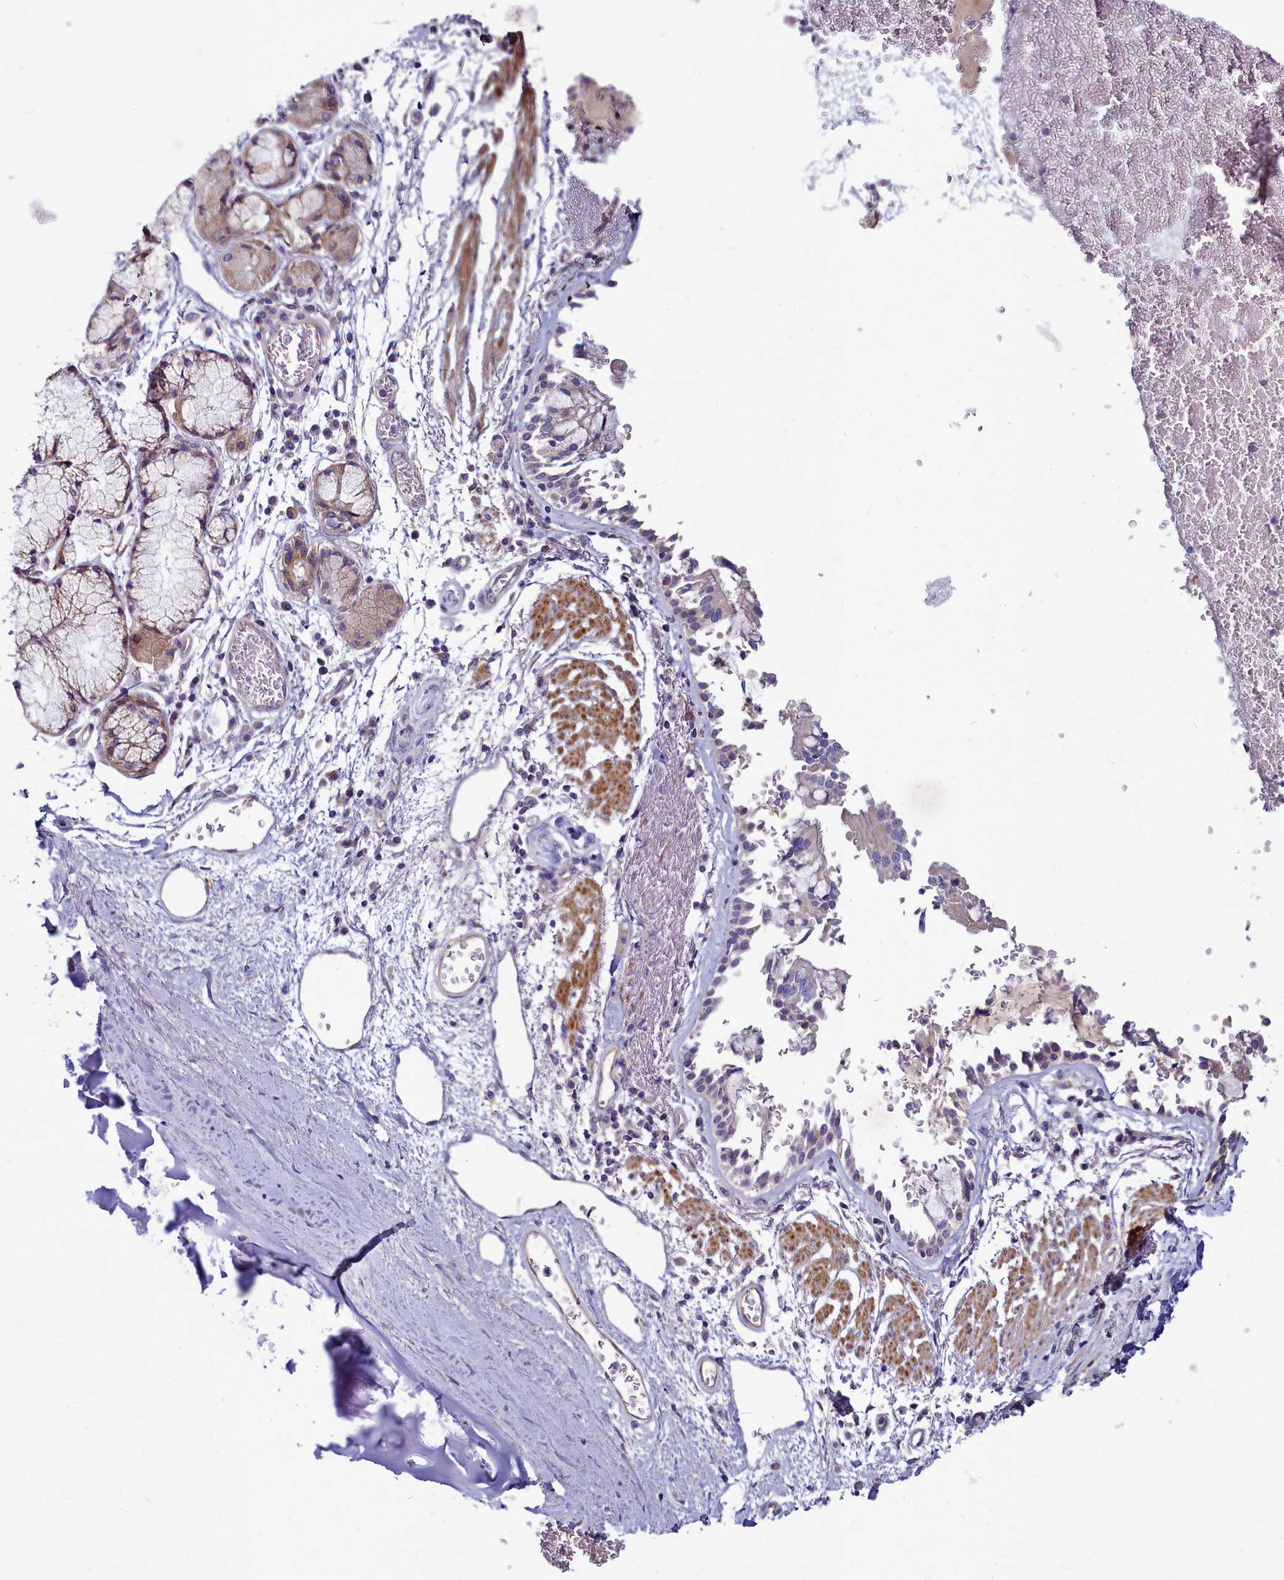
{"staining": {"intensity": "negative", "quantity": "none", "location": "none"}, "tissue": "adipose tissue", "cell_type": "Adipocytes", "image_type": "normal", "snomed": [{"axis": "morphology", "description": "Normal tissue, NOS"}, {"axis": "topography", "description": "Cartilage tissue"}], "caption": "Photomicrograph shows no protein expression in adipocytes of unremarkable adipose tissue. Nuclei are stained in blue.", "gene": "SMPD4", "patient": {"sex": "male", "age": 73}}